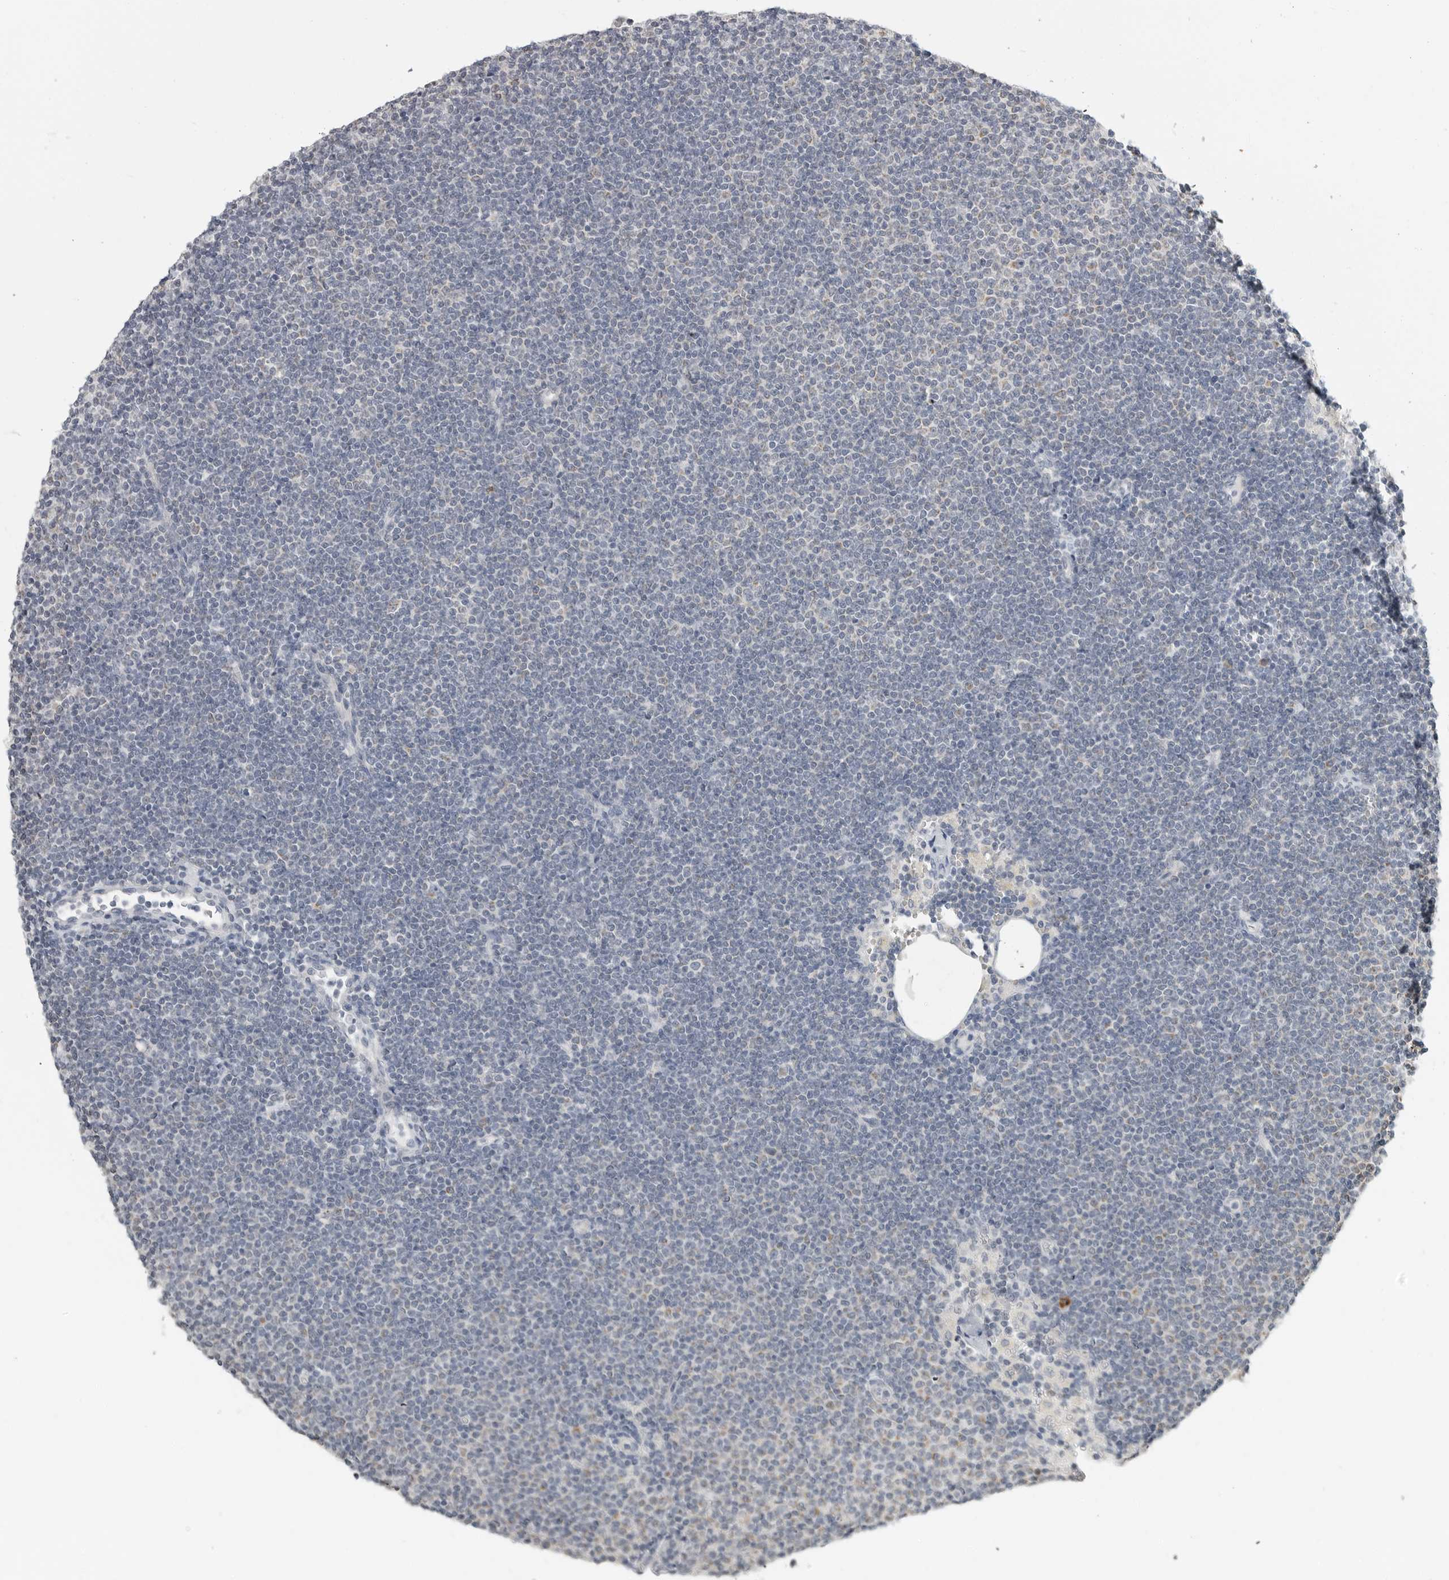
{"staining": {"intensity": "negative", "quantity": "none", "location": "none"}, "tissue": "lymphoma", "cell_type": "Tumor cells", "image_type": "cancer", "snomed": [{"axis": "morphology", "description": "Malignant lymphoma, non-Hodgkin's type, Low grade"}, {"axis": "topography", "description": "Lymph node"}], "caption": "High magnification brightfield microscopy of lymphoma stained with DAB (3,3'-diaminobenzidine) (brown) and counterstained with hematoxylin (blue): tumor cells show no significant positivity. (DAB IHC, high magnification).", "gene": "IL12RB2", "patient": {"sex": "female", "age": 53}}